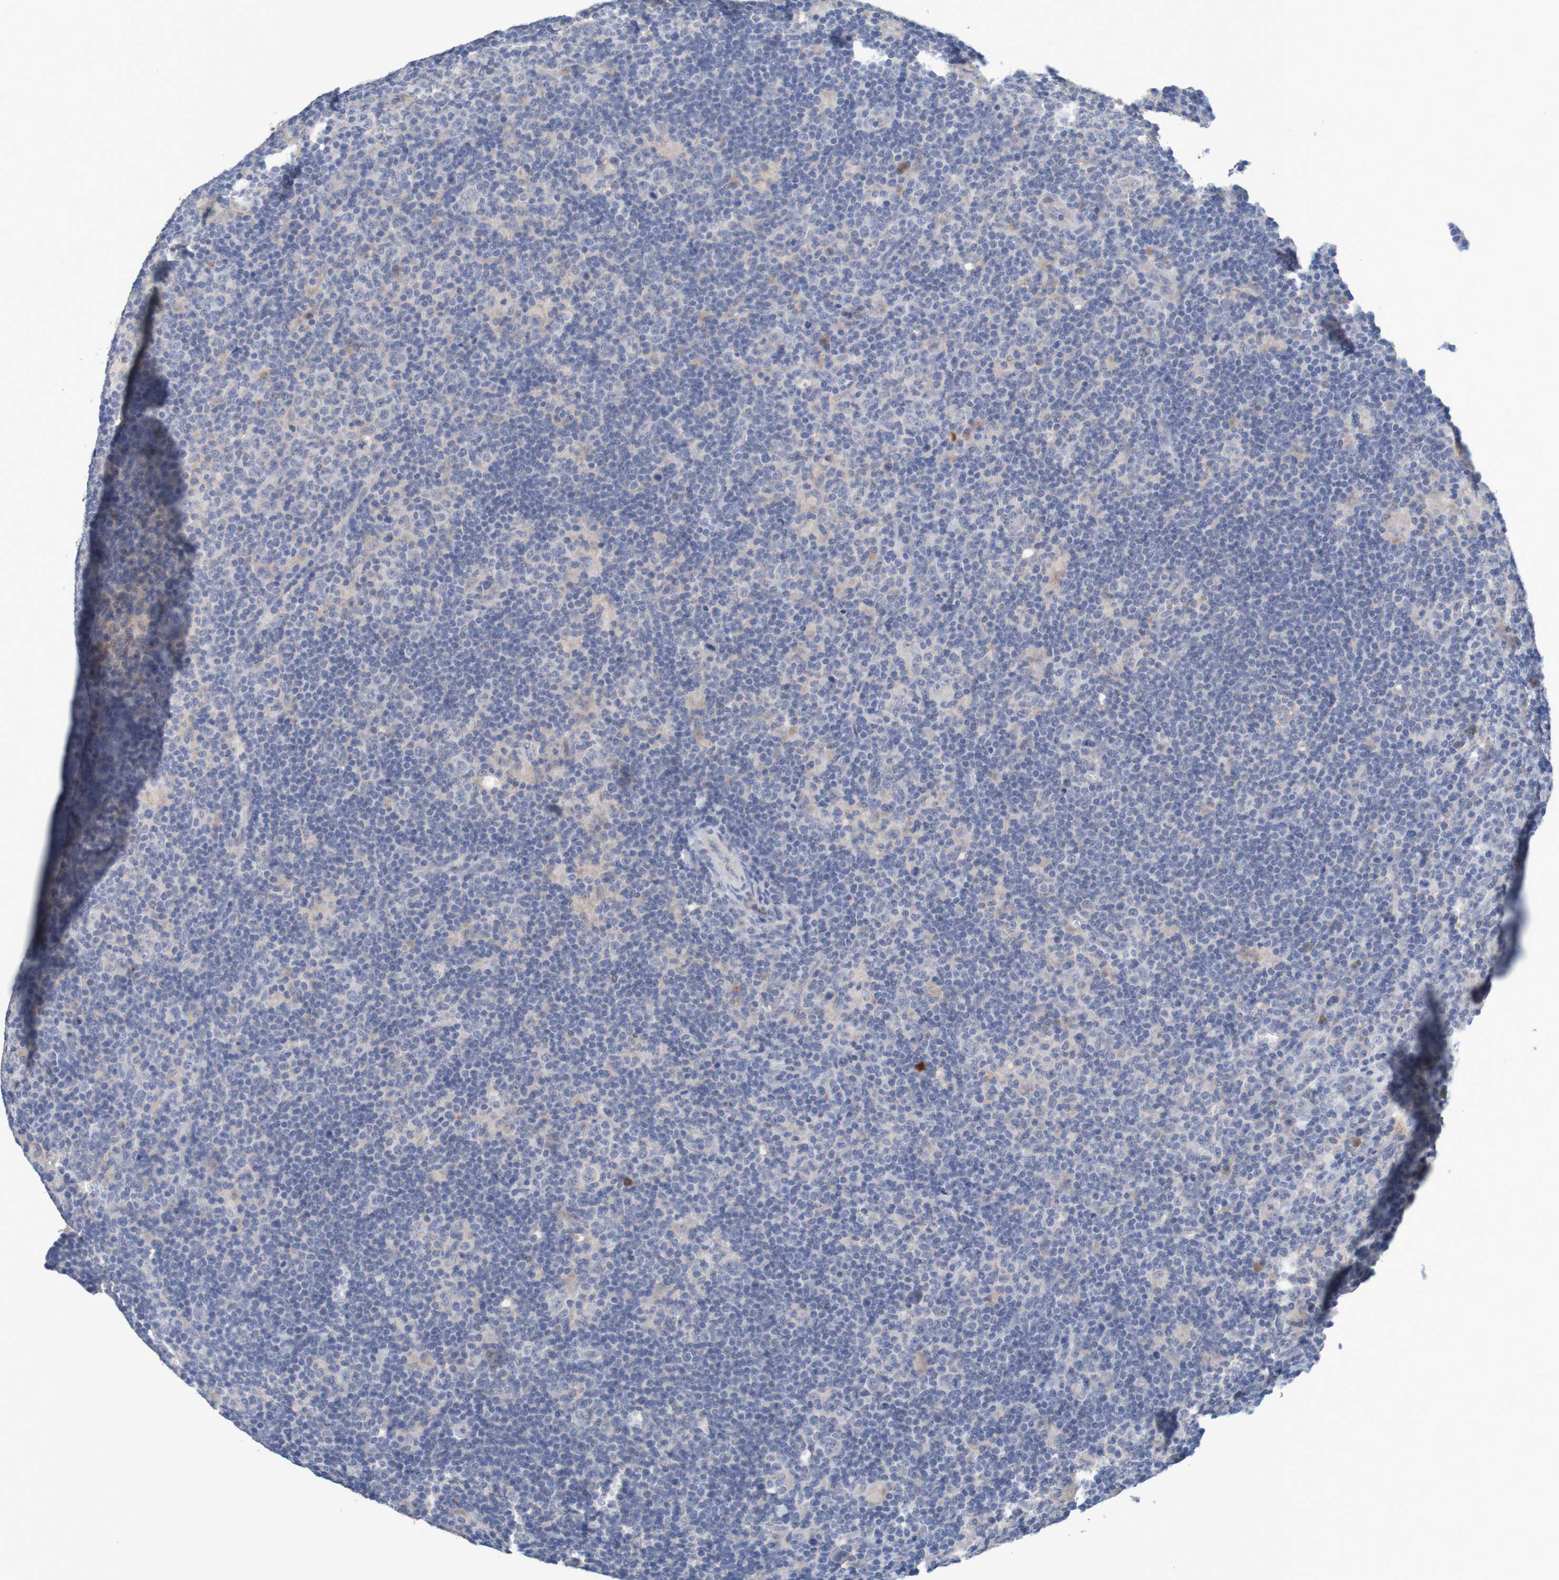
{"staining": {"intensity": "weak", "quantity": "25%-75%", "location": "cytoplasmic/membranous"}, "tissue": "lymphoma", "cell_type": "Tumor cells", "image_type": "cancer", "snomed": [{"axis": "morphology", "description": "Hodgkin's disease, NOS"}, {"axis": "topography", "description": "Lymph node"}], "caption": "DAB (3,3'-diaminobenzidine) immunohistochemical staining of Hodgkin's disease reveals weak cytoplasmic/membranous protein expression in approximately 25%-75% of tumor cells.", "gene": "LTA", "patient": {"sex": "female", "age": 57}}